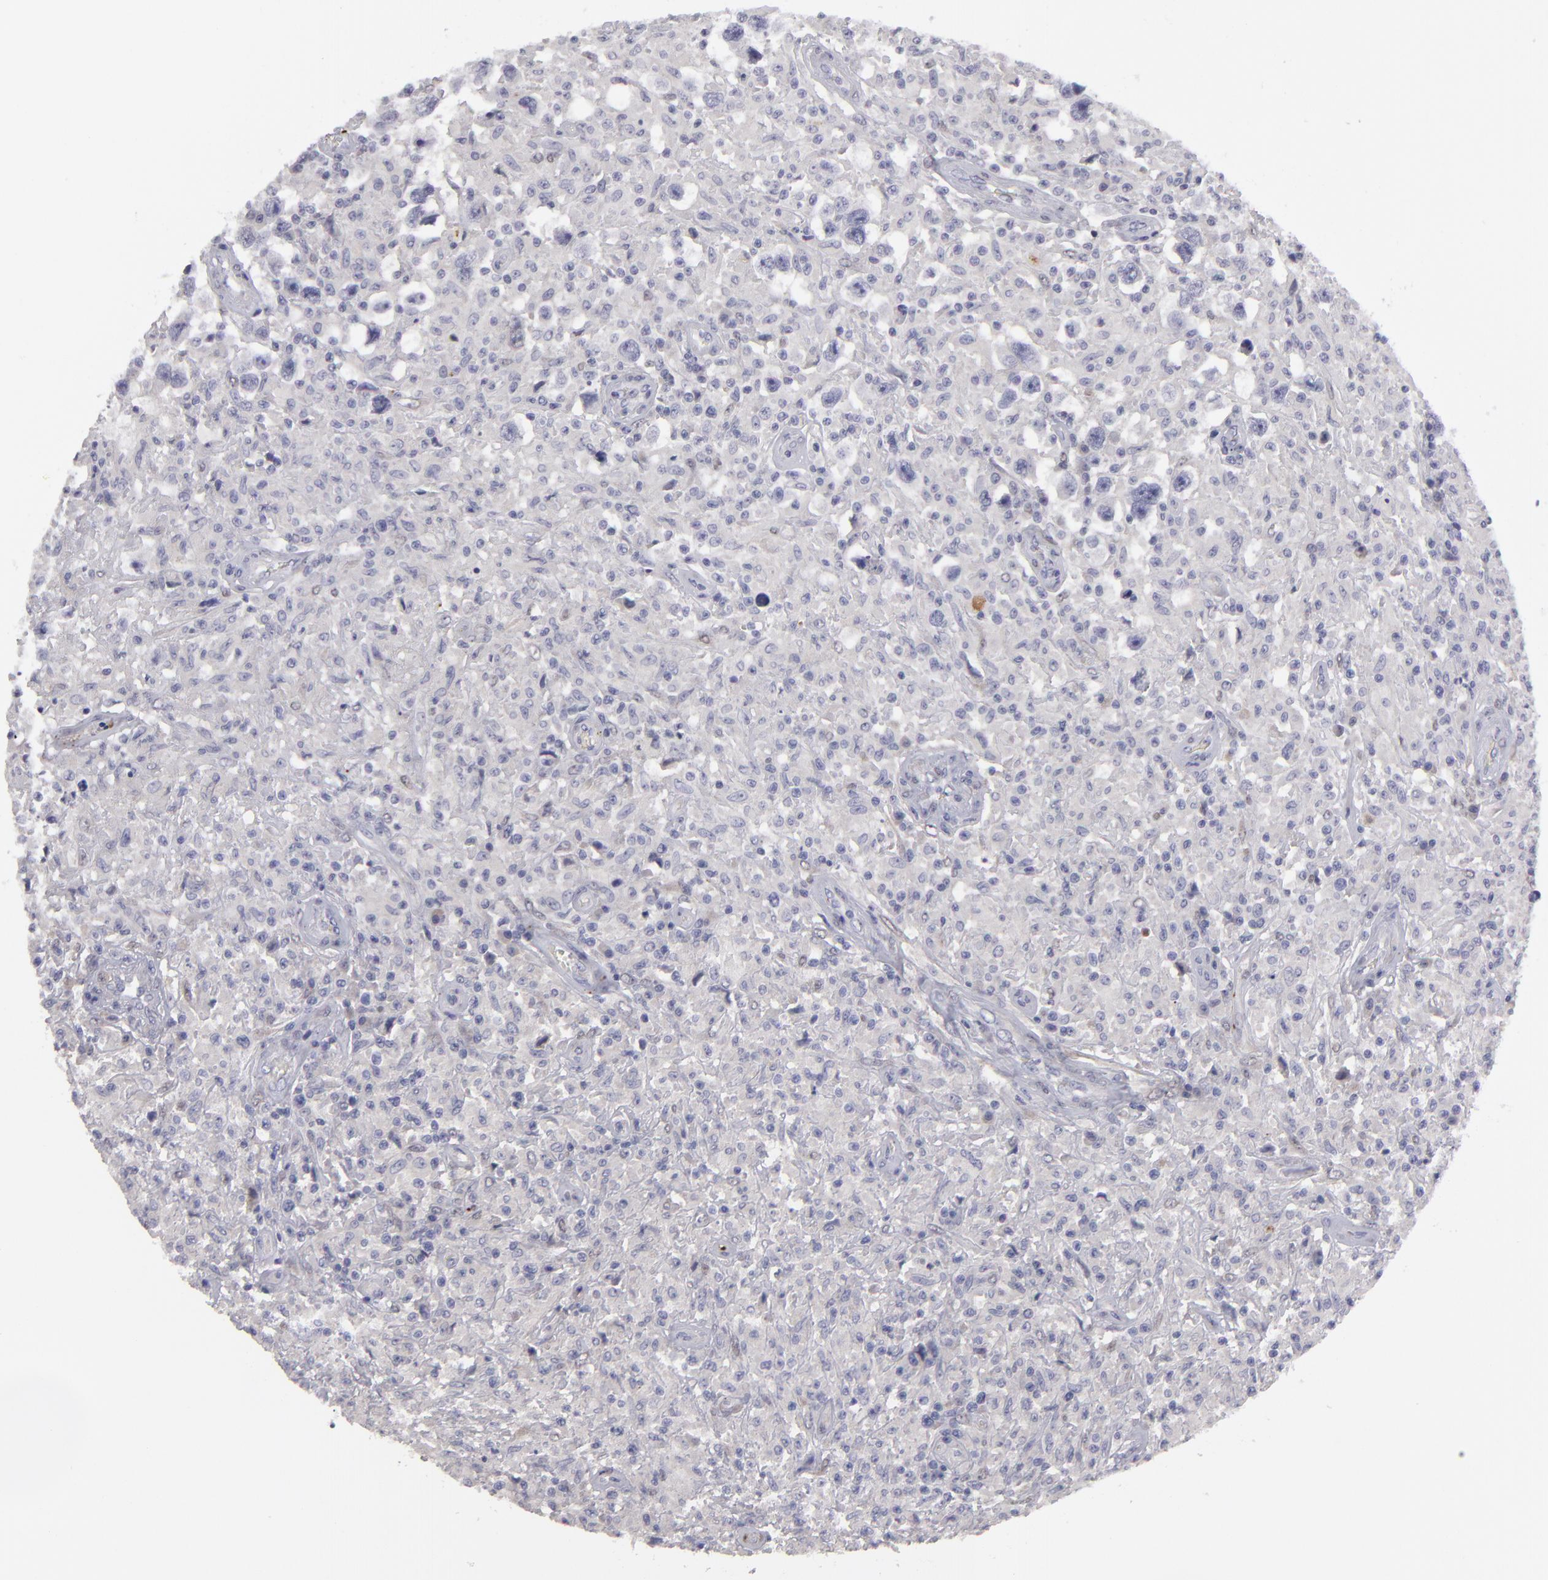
{"staining": {"intensity": "negative", "quantity": "none", "location": "none"}, "tissue": "testis cancer", "cell_type": "Tumor cells", "image_type": "cancer", "snomed": [{"axis": "morphology", "description": "Seminoma, NOS"}, {"axis": "topography", "description": "Testis"}], "caption": "Photomicrograph shows no significant protein positivity in tumor cells of testis cancer. The staining was performed using DAB (3,3'-diaminobenzidine) to visualize the protein expression in brown, while the nuclei were stained in blue with hematoxylin (Magnification: 20x).", "gene": "EFS", "patient": {"sex": "male", "age": 34}}